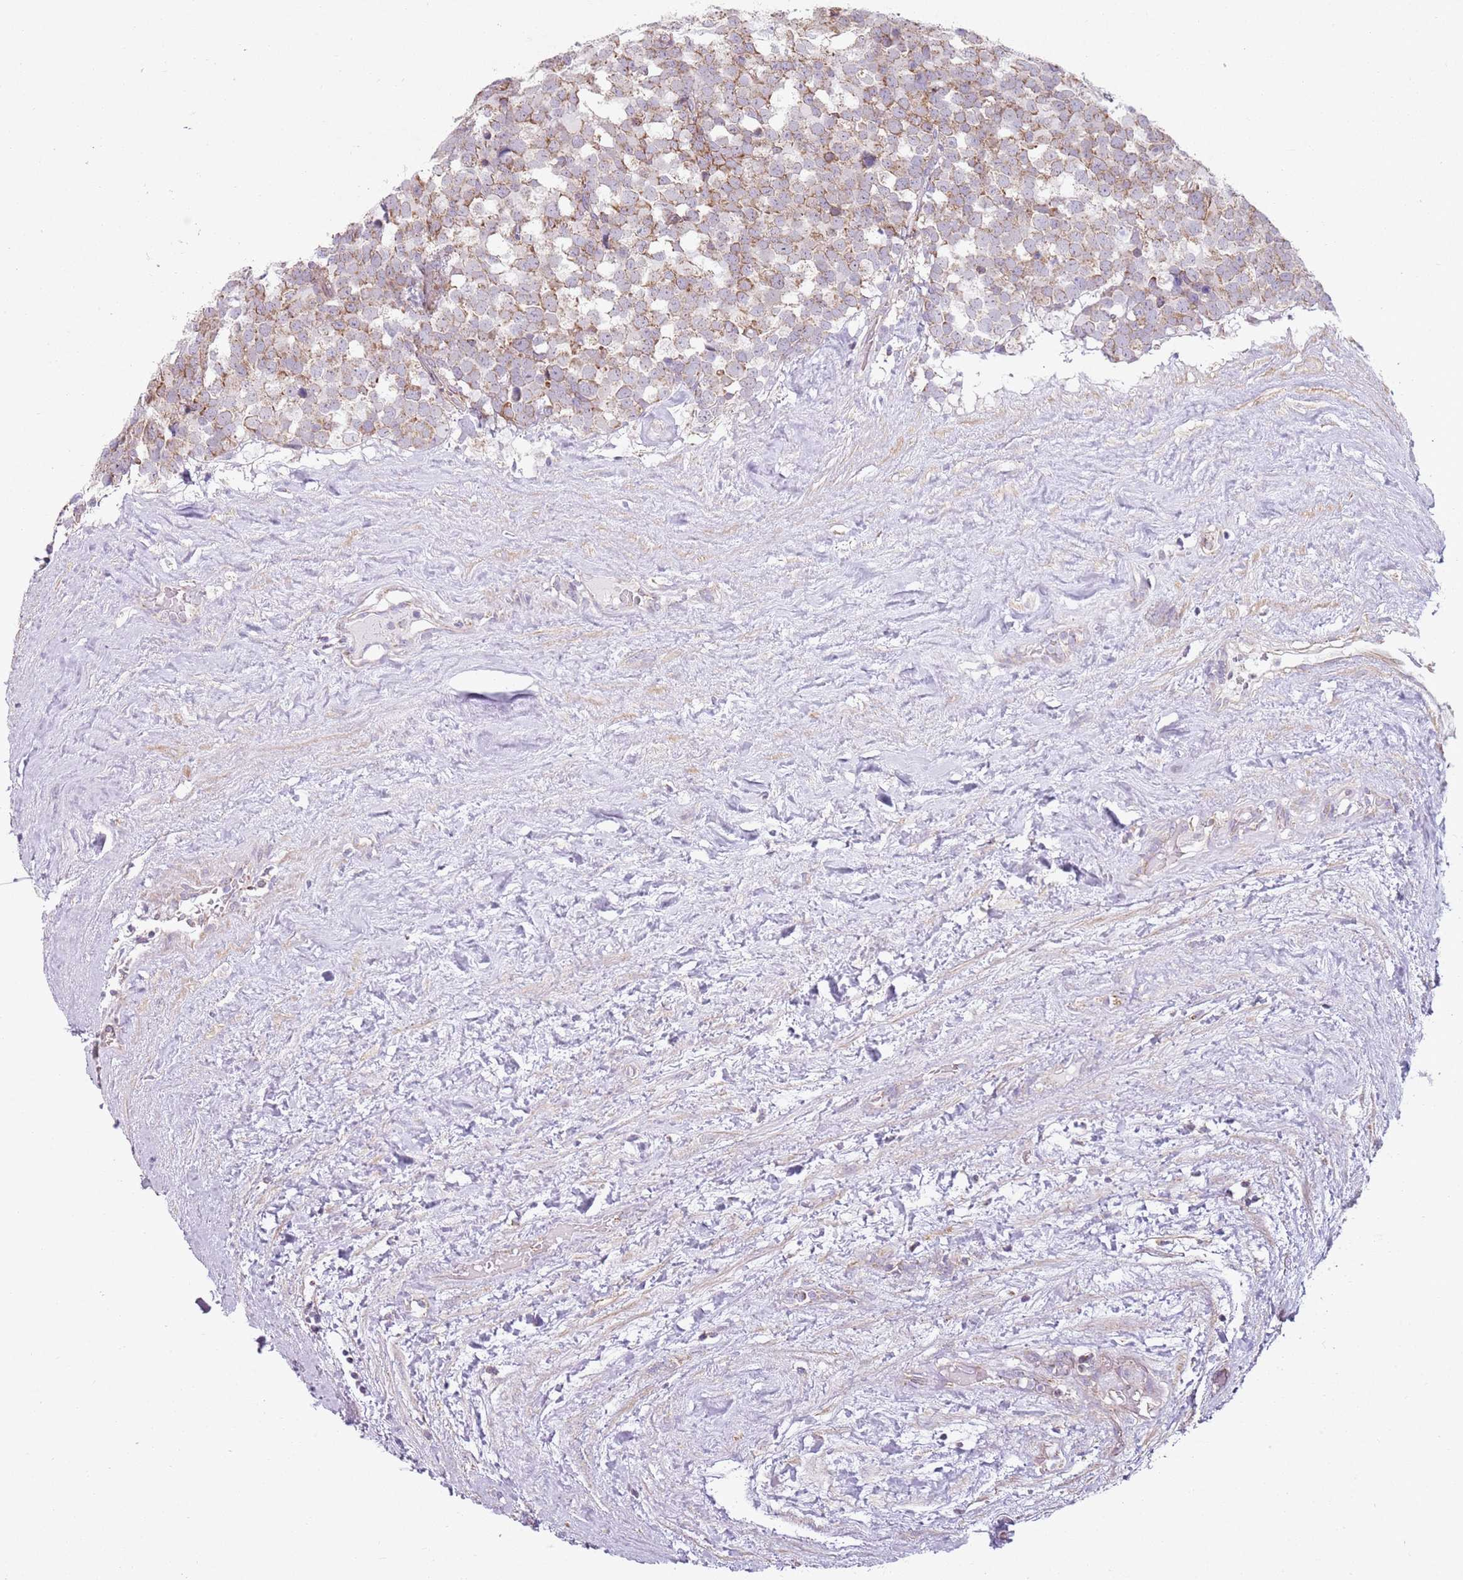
{"staining": {"intensity": "weak", "quantity": "25%-75%", "location": "cytoplasmic/membranous"}, "tissue": "testis cancer", "cell_type": "Tumor cells", "image_type": "cancer", "snomed": [{"axis": "morphology", "description": "Seminoma, NOS"}, {"axis": "topography", "description": "Testis"}], "caption": "An image of seminoma (testis) stained for a protein demonstrates weak cytoplasmic/membranous brown staining in tumor cells. The protein is shown in brown color, while the nuclei are stained blue.", "gene": "GAS8", "patient": {"sex": "male", "age": 71}}